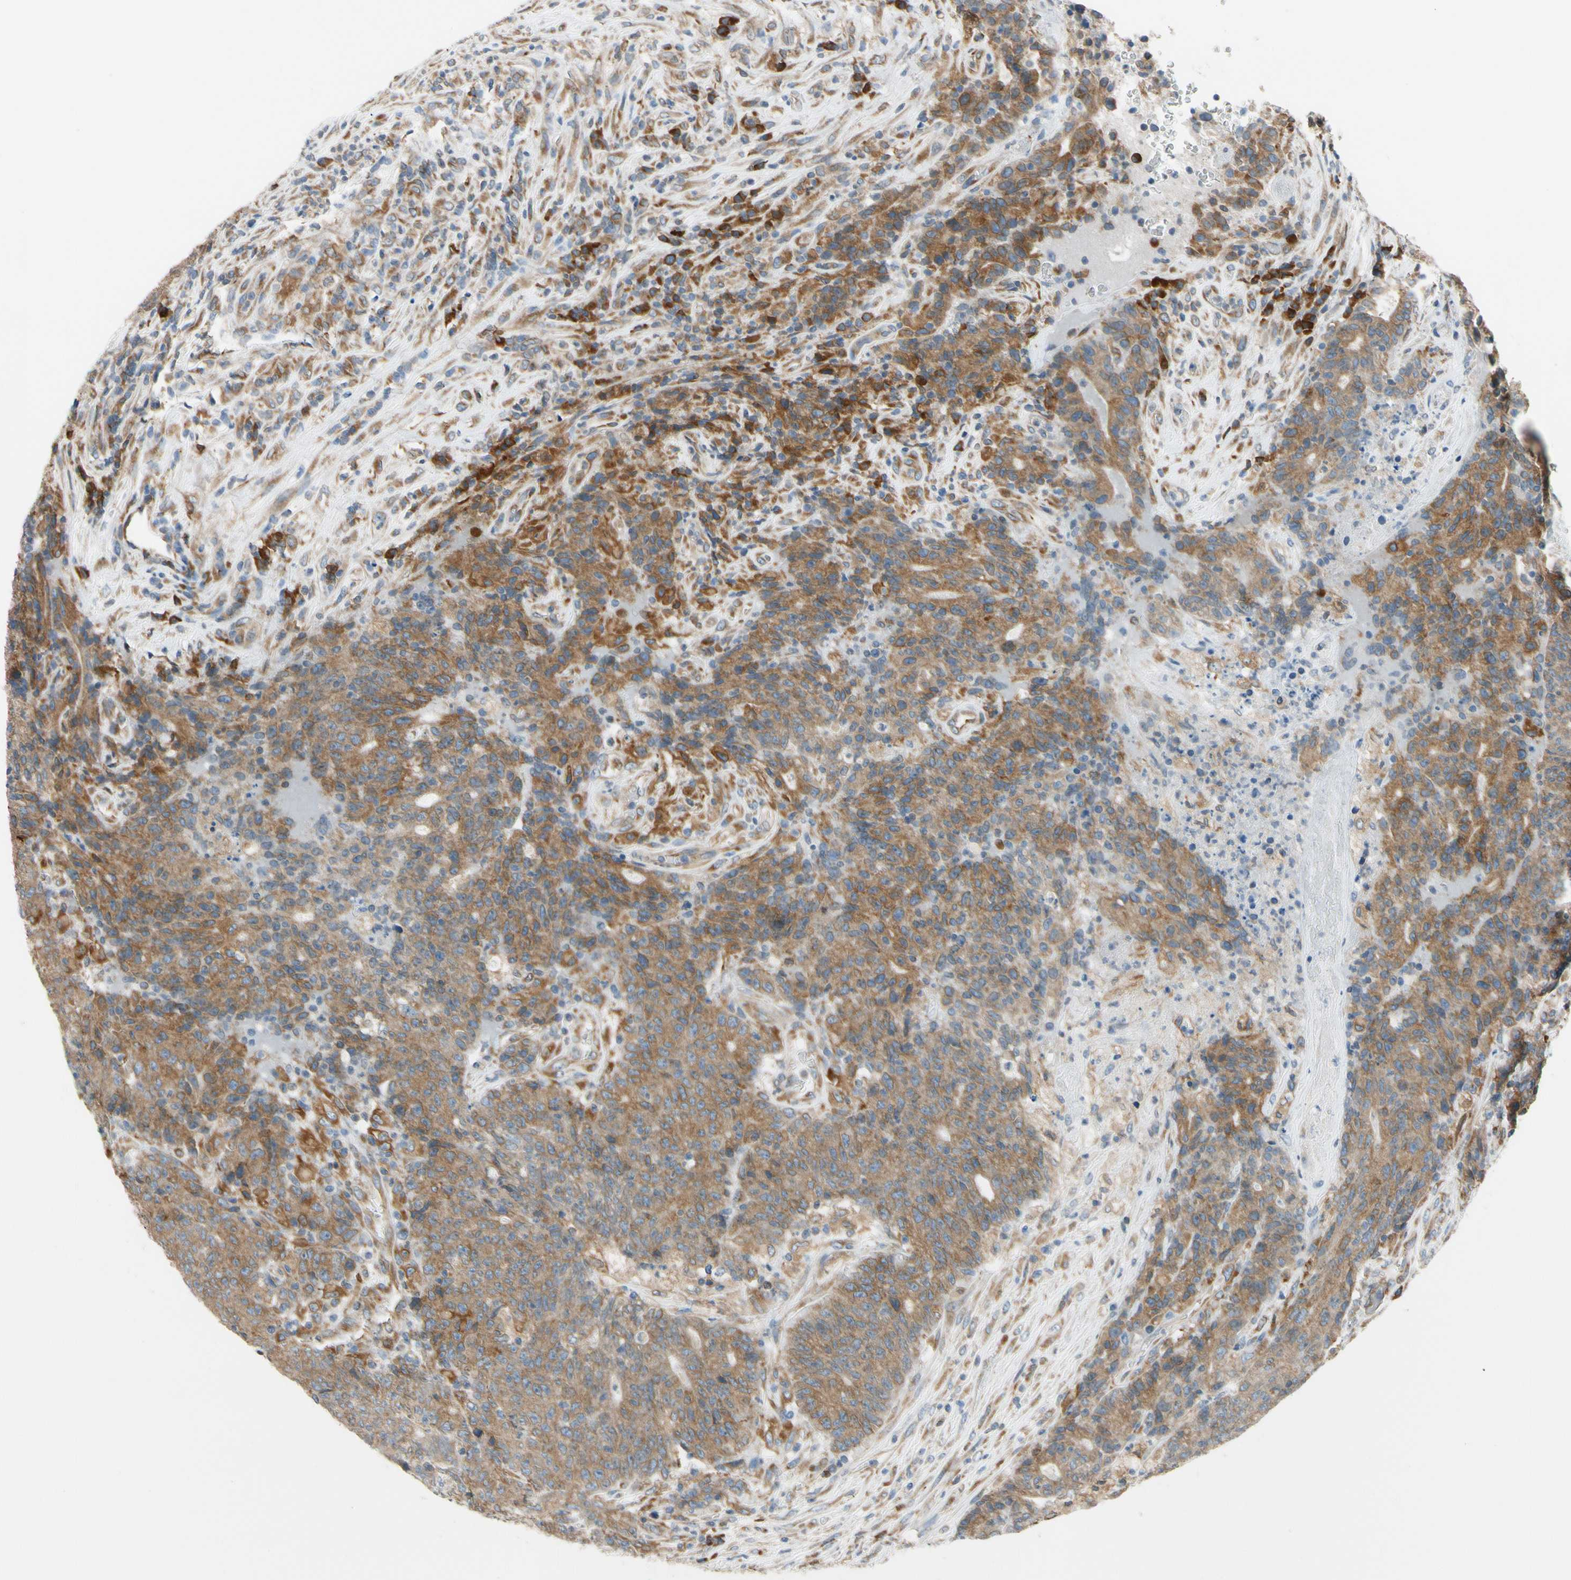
{"staining": {"intensity": "moderate", "quantity": ">75%", "location": "cytoplasmic/membranous"}, "tissue": "colorectal cancer", "cell_type": "Tumor cells", "image_type": "cancer", "snomed": [{"axis": "morphology", "description": "Normal tissue, NOS"}, {"axis": "morphology", "description": "Adenocarcinoma, NOS"}, {"axis": "topography", "description": "Colon"}], "caption": "IHC photomicrograph of human colorectal cancer stained for a protein (brown), which reveals medium levels of moderate cytoplasmic/membranous positivity in about >75% of tumor cells.", "gene": "CLCC1", "patient": {"sex": "female", "age": 75}}